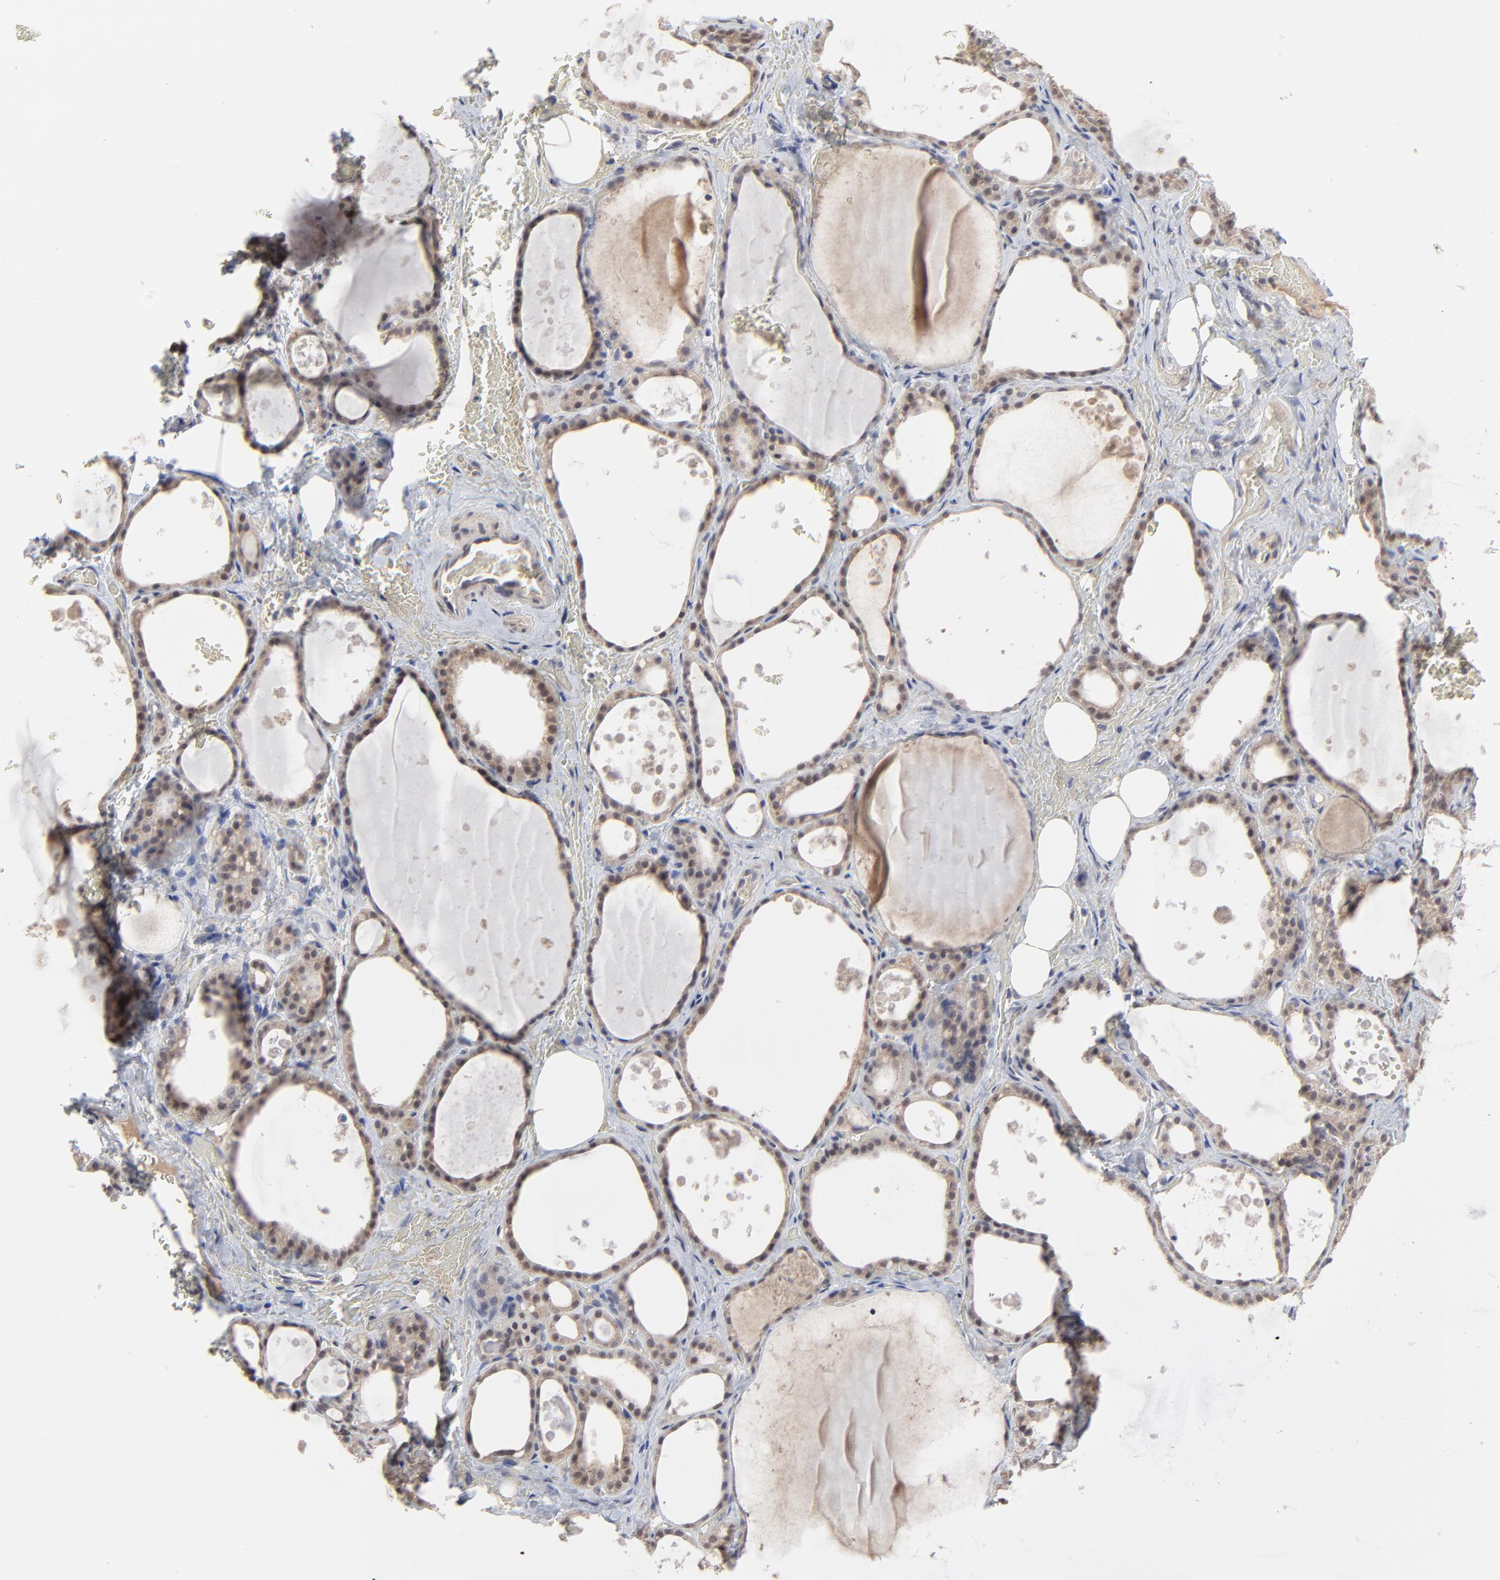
{"staining": {"intensity": "weak", "quantity": ">75%", "location": "cytoplasmic/membranous,nuclear"}, "tissue": "thyroid gland", "cell_type": "Glandular cells", "image_type": "normal", "snomed": [{"axis": "morphology", "description": "Normal tissue, NOS"}, {"axis": "topography", "description": "Thyroid gland"}], "caption": "Thyroid gland stained with immunohistochemistry (IHC) displays weak cytoplasmic/membranous,nuclear staining in approximately >75% of glandular cells. (IHC, brightfield microscopy, high magnification).", "gene": "FAM199X", "patient": {"sex": "male", "age": 61}}